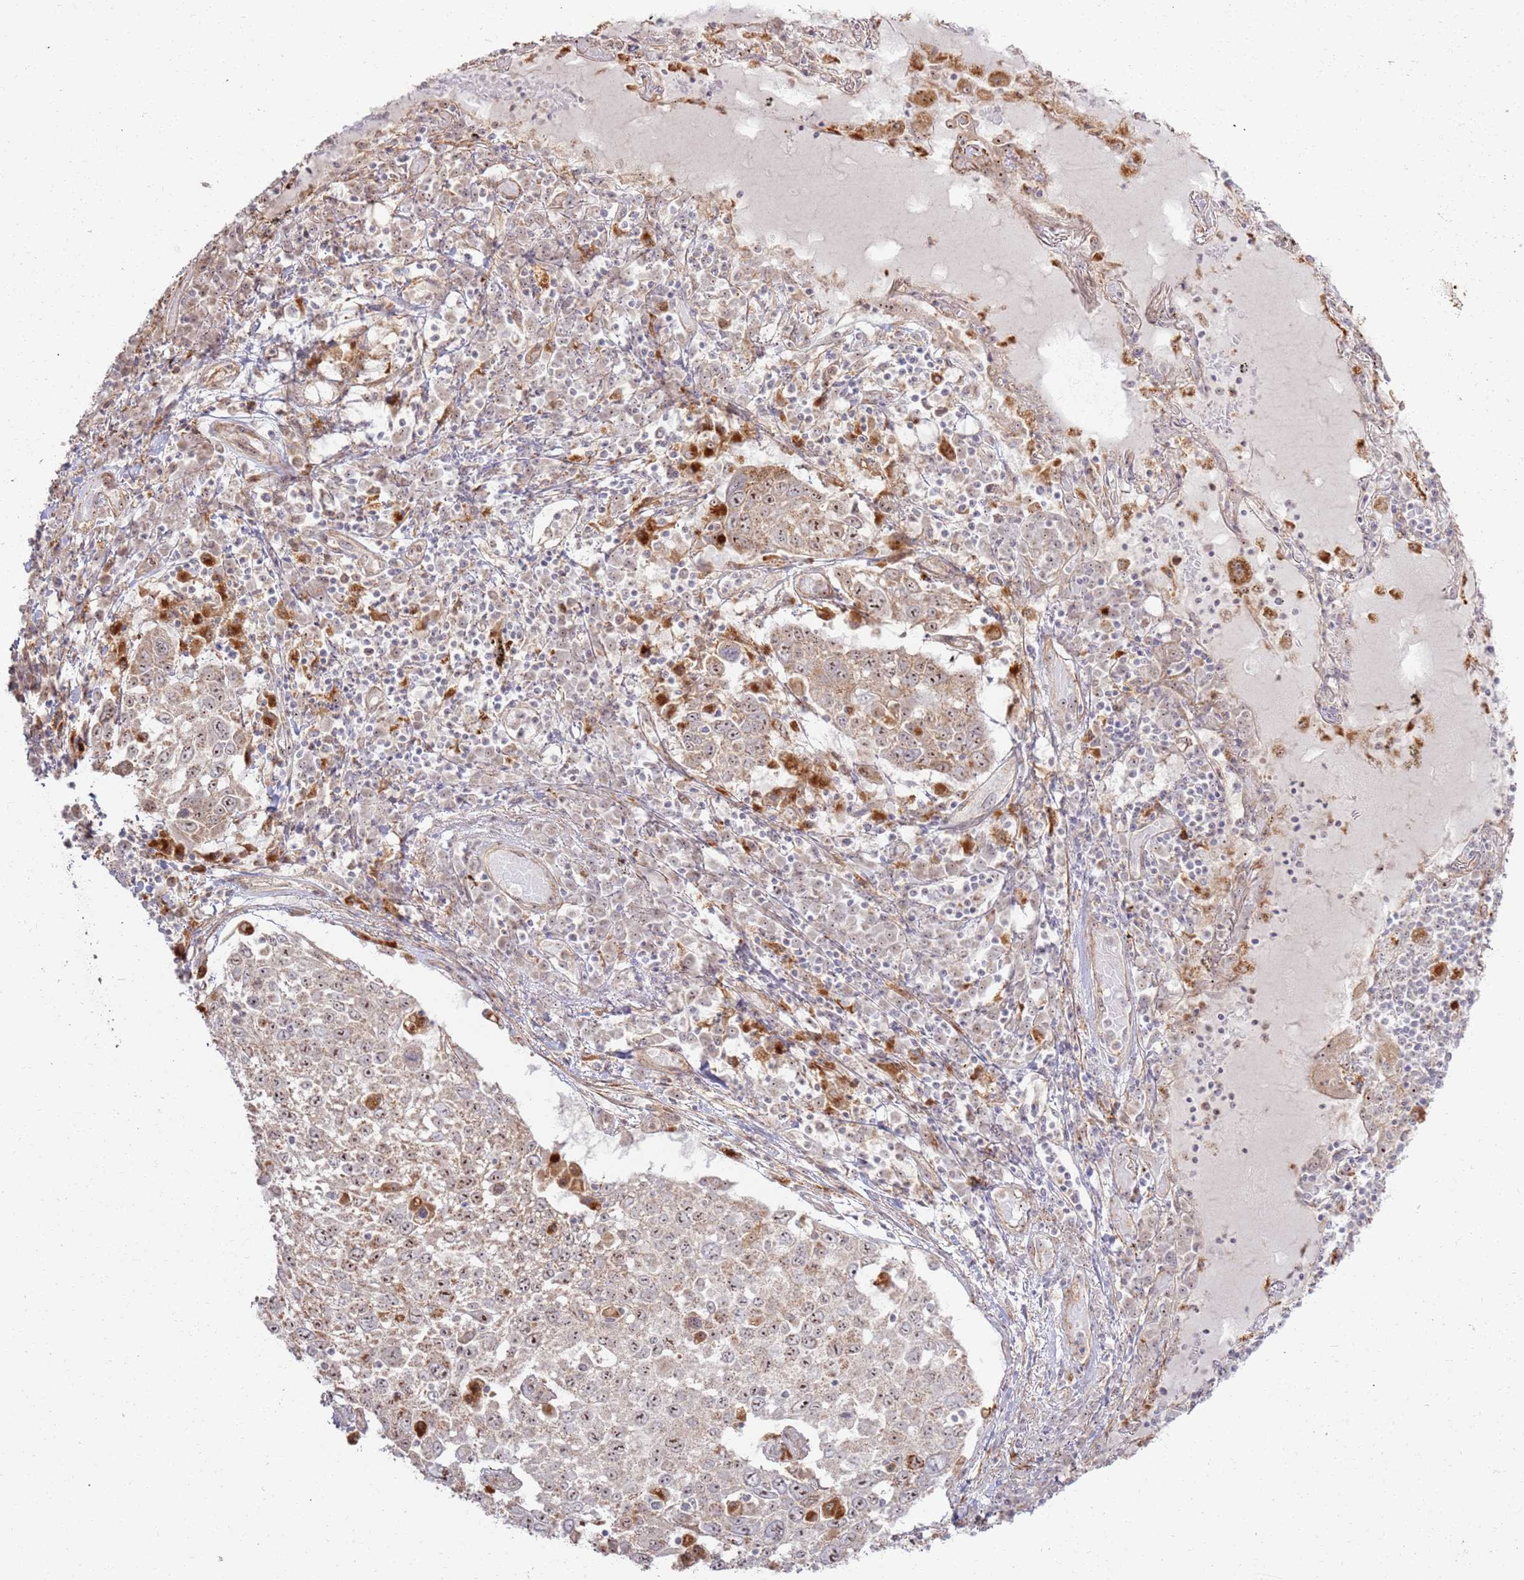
{"staining": {"intensity": "moderate", "quantity": "25%-75%", "location": "nuclear"}, "tissue": "lung cancer", "cell_type": "Tumor cells", "image_type": "cancer", "snomed": [{"axis": "morphology", "description": "Squamous cell carcinoma, NOS"}, {"axis": "topography", "description": "Lung"}], "caption": "This histopathology image demonstrates immunohistochemistry (IHC) staining of lung squamous cell carcinoma, with medium moderate nuclear positivity in about 25%-75% of tumor cells.", "gene": "CNPY1", "patient": {"sex": "male", "age": 65}}